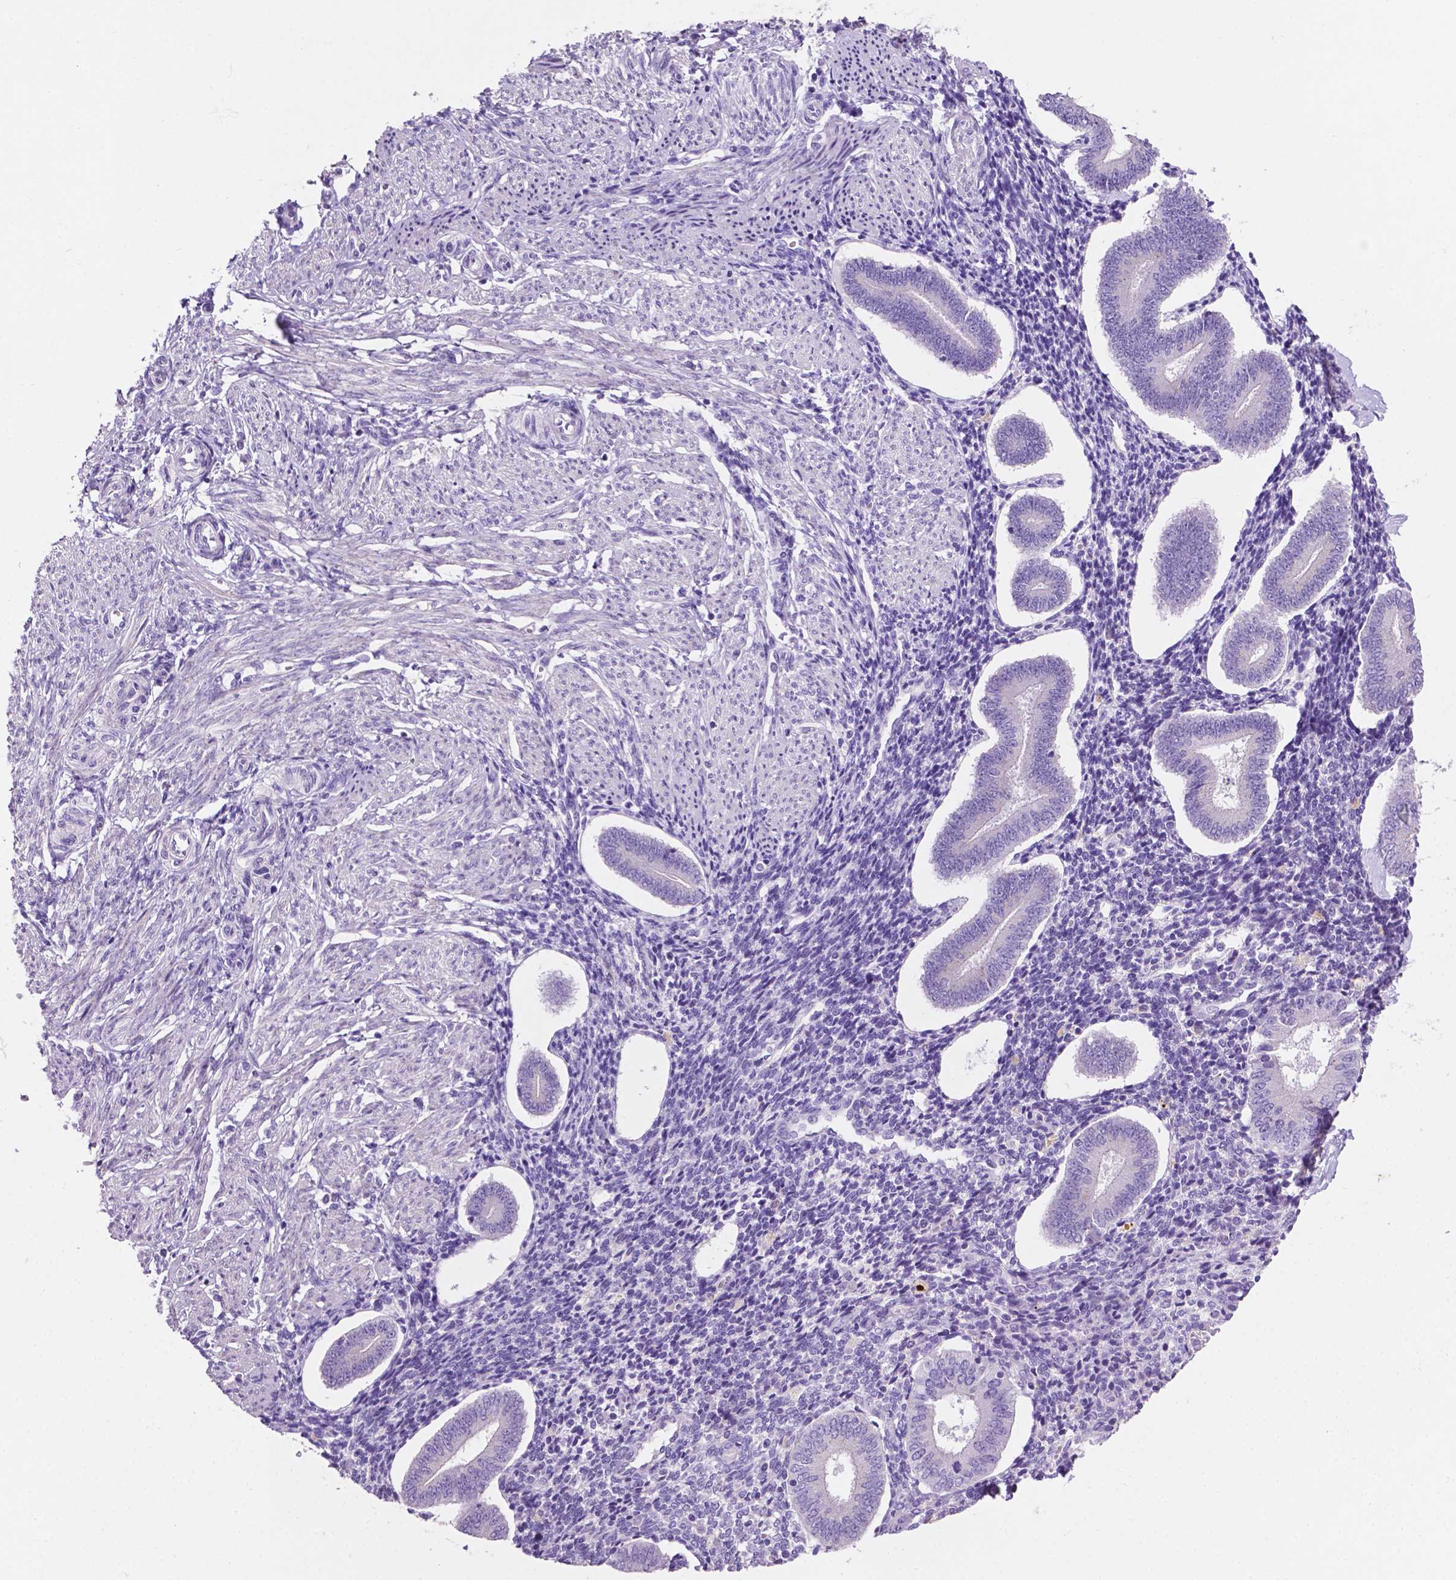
{"staining": {"intensity": "negative", "quantity": "none", "location": "none"}, "tissue": "endometrium", "cell_type": "Cells in endometrial stroma", "image_type": "normal", "snomed": [{"axis": "morphology", "description": "Normal tissue, NOS"}, {"axis": "topography", "description": "Endometrium"}], "caption": "There is no significant staining in cells in endometrial stroma of endometrium. Brightfield microscopy of IHC stained with DAB (brown) and hematoxylin (blue), captured at high magnification.", "gene": "CLDN17", "patient": {"sex": "female", "age": 40}}